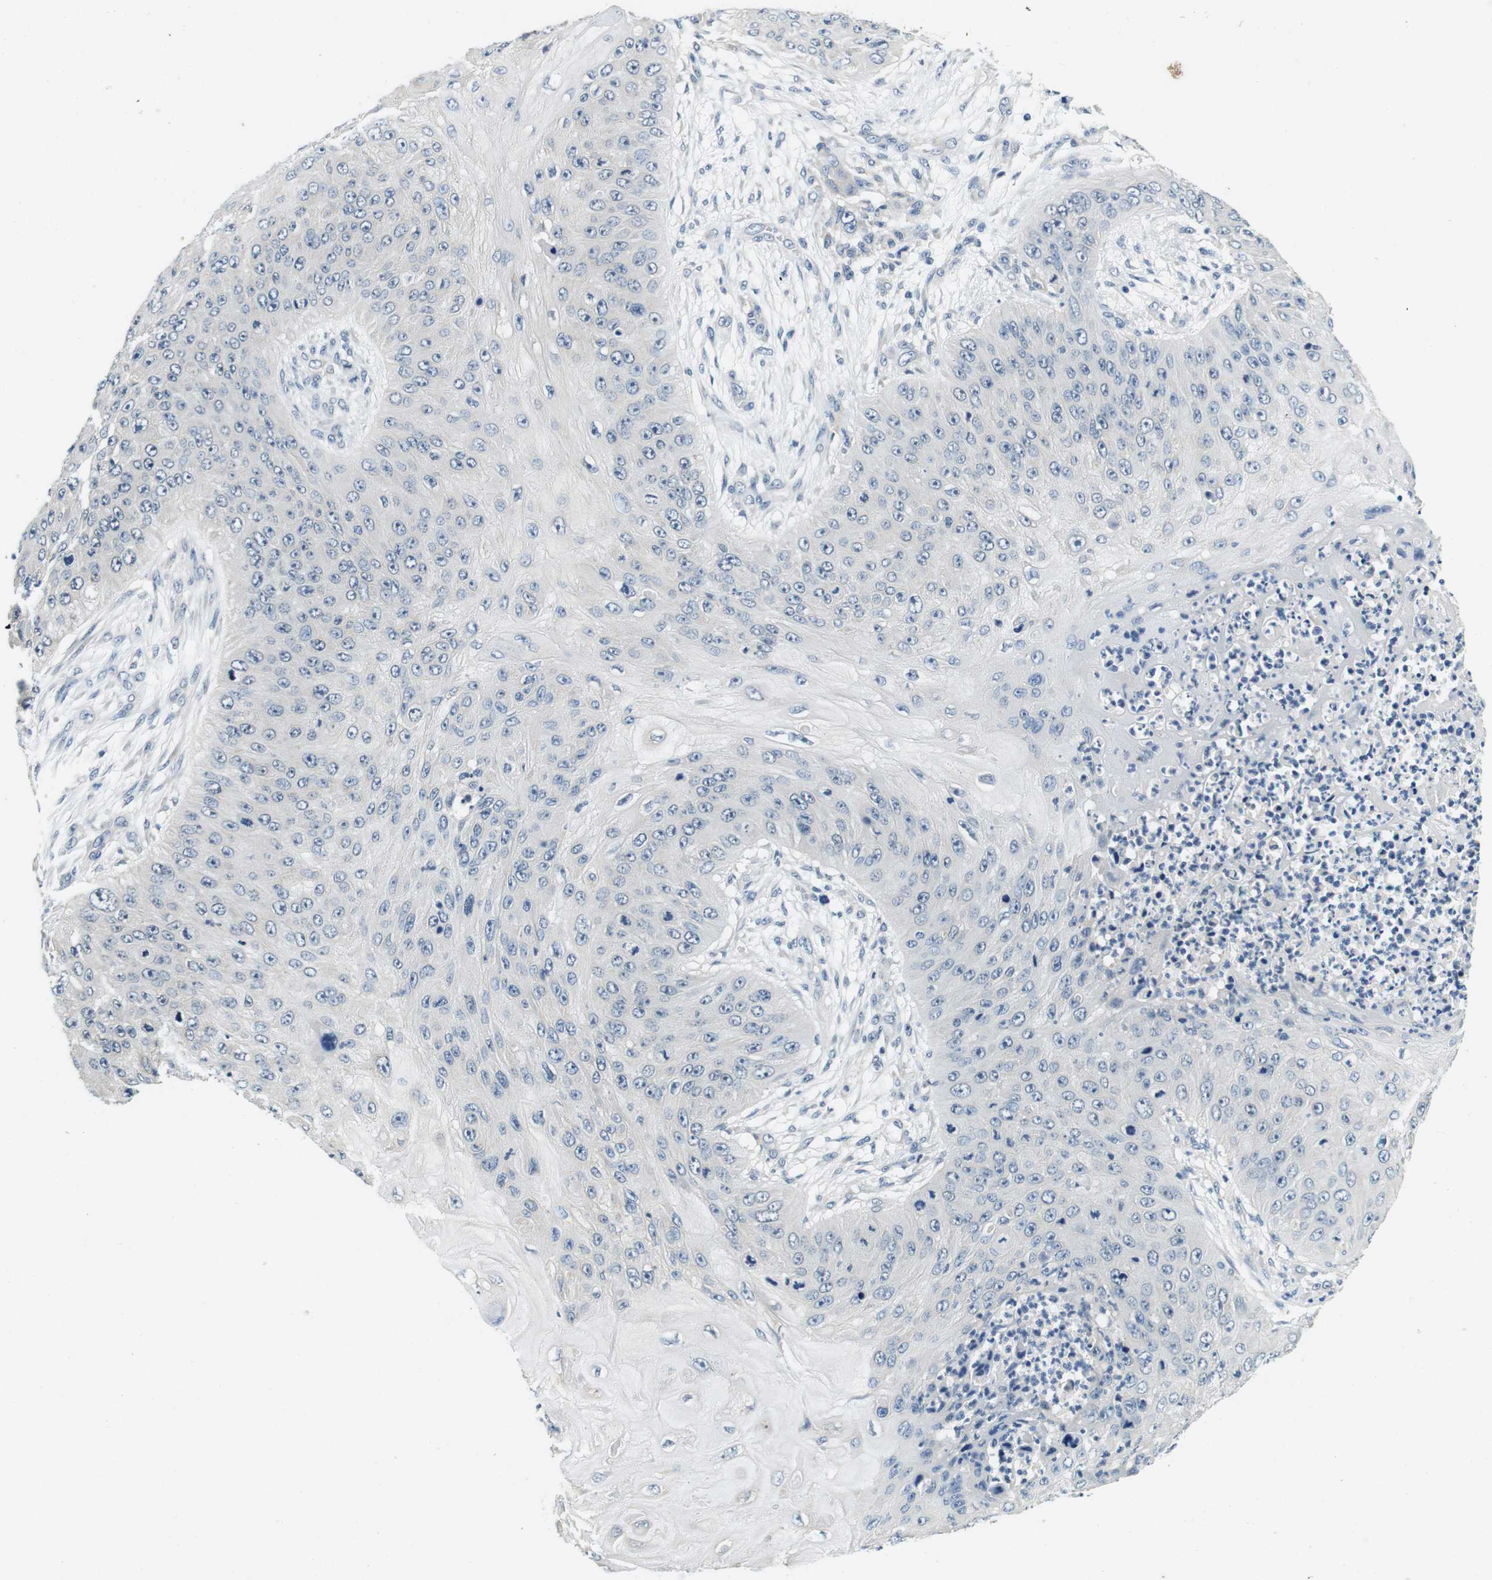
{"staining": {"intensity": "negative", "quantity": "none", "location": "none"}, "tissue": "skin cancer", "cell_type": "Tumor cells", "image_type": "cancer", "snomed": [{"axis": "morphology", "description": "Squamous cell carcinoma, NOS"}, {"axis": "topography", "description": "Skin"}], "caption": "DAB (3,3'-diaminobenzidine) immunohistochemical staining of human skin cancer (squamous cell carcinoma) reveals no significant staining in tumor cells. (DAB (3,3'-diaminobenzidine) IHC, high magnification).", "gene": "DTNA", "patient": {"sex": "female", "age": 80}}